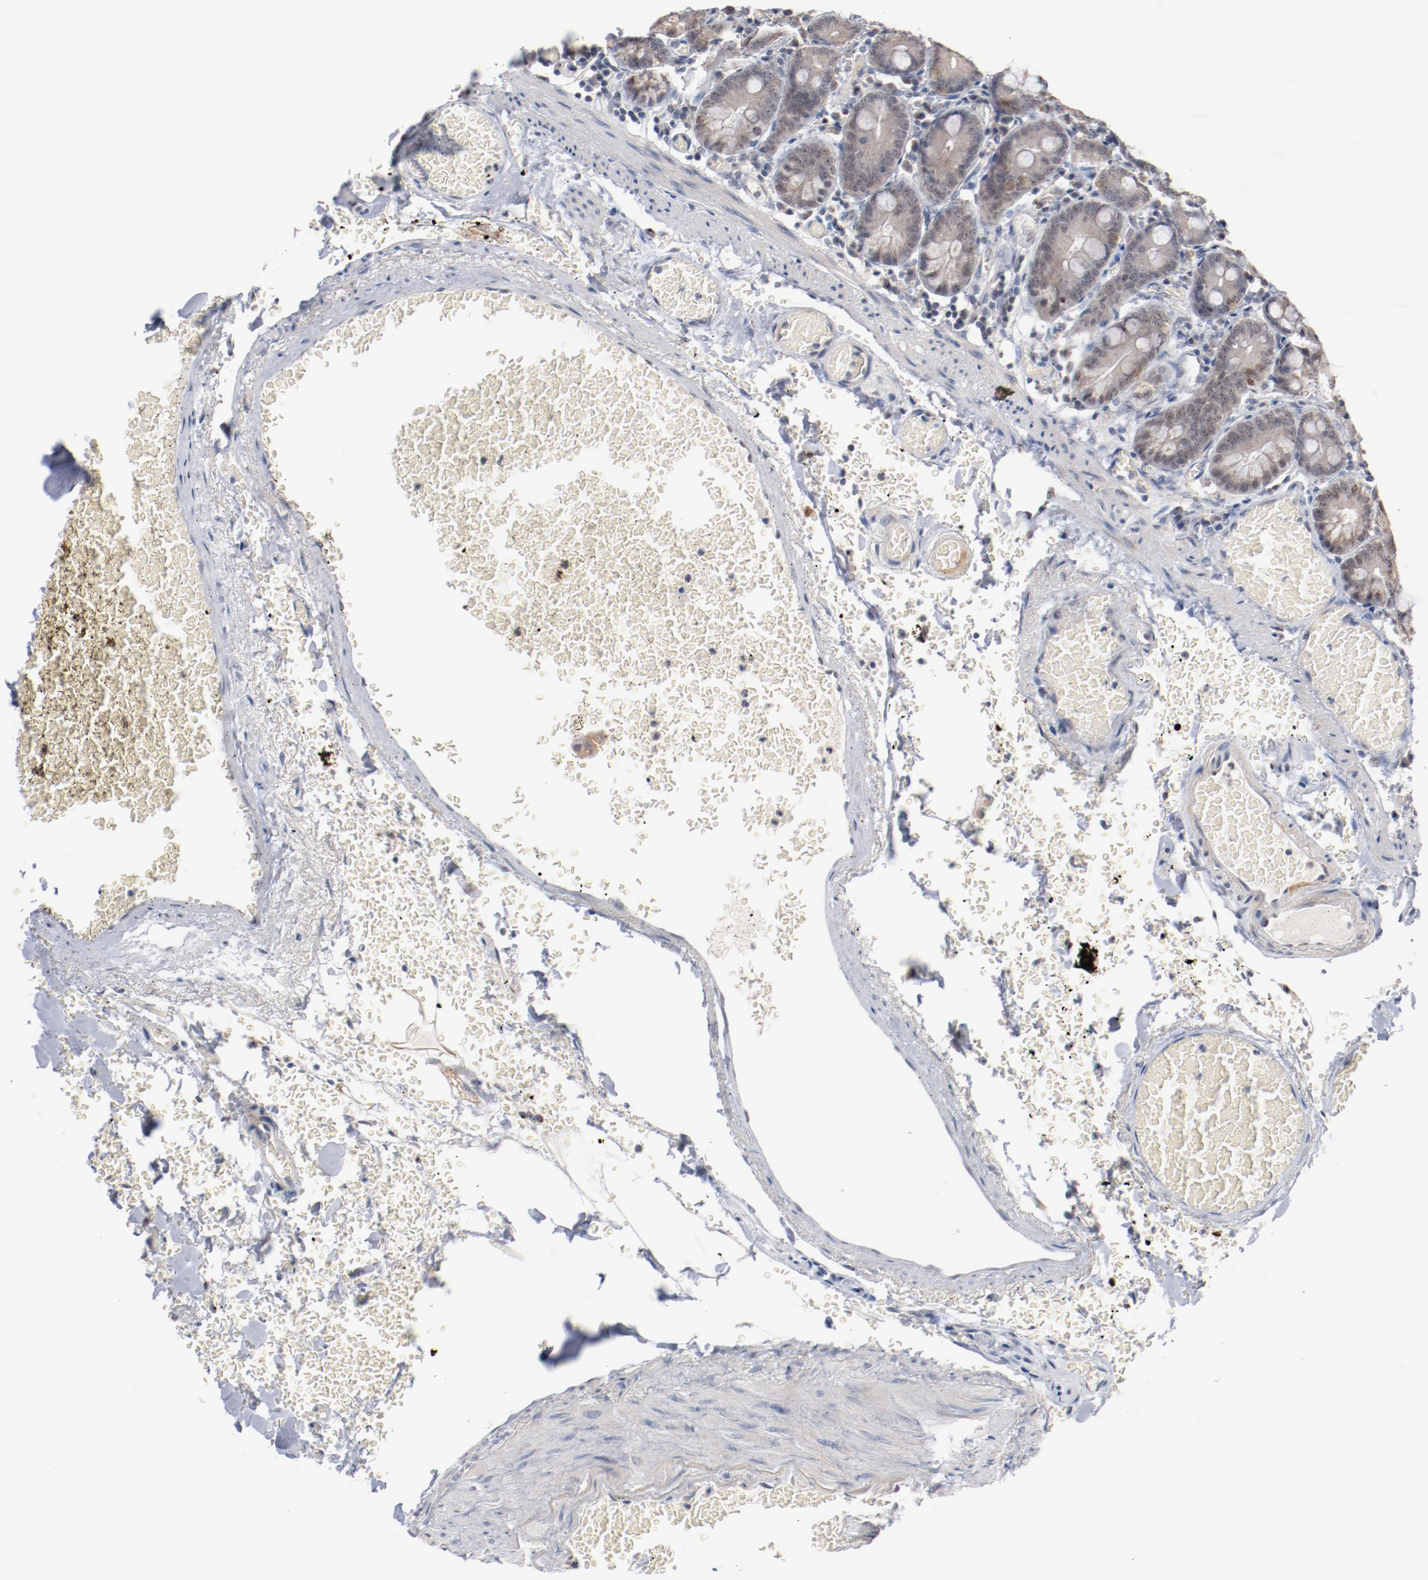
{"staining": {"intensity": "weak", "quantity": "25%-75%", "location": "cytoplasmic/membranous,nuclear"}, "tissue": "small intestine", "cell_type": "Glandular cells", "image_type": "normal", "snomed": [{"axis": "morphology", "description": "Normal tissue, NOS"}, {"axis": "topography", "description": "Small intestine"}], "caption": "IHC histopathology image of benign small intestine: human small intestine stained using immunohistochemistry (IHC) exhibits low levels of weak protein expression localized specifically in the cytoplasmic/membranous,nuclear of glandular cells, appearing as a cytoplasmic/membranous,nuclear brown color.", "gene": "ERICH1", "patient": {"sex": "male", "age": 71}}